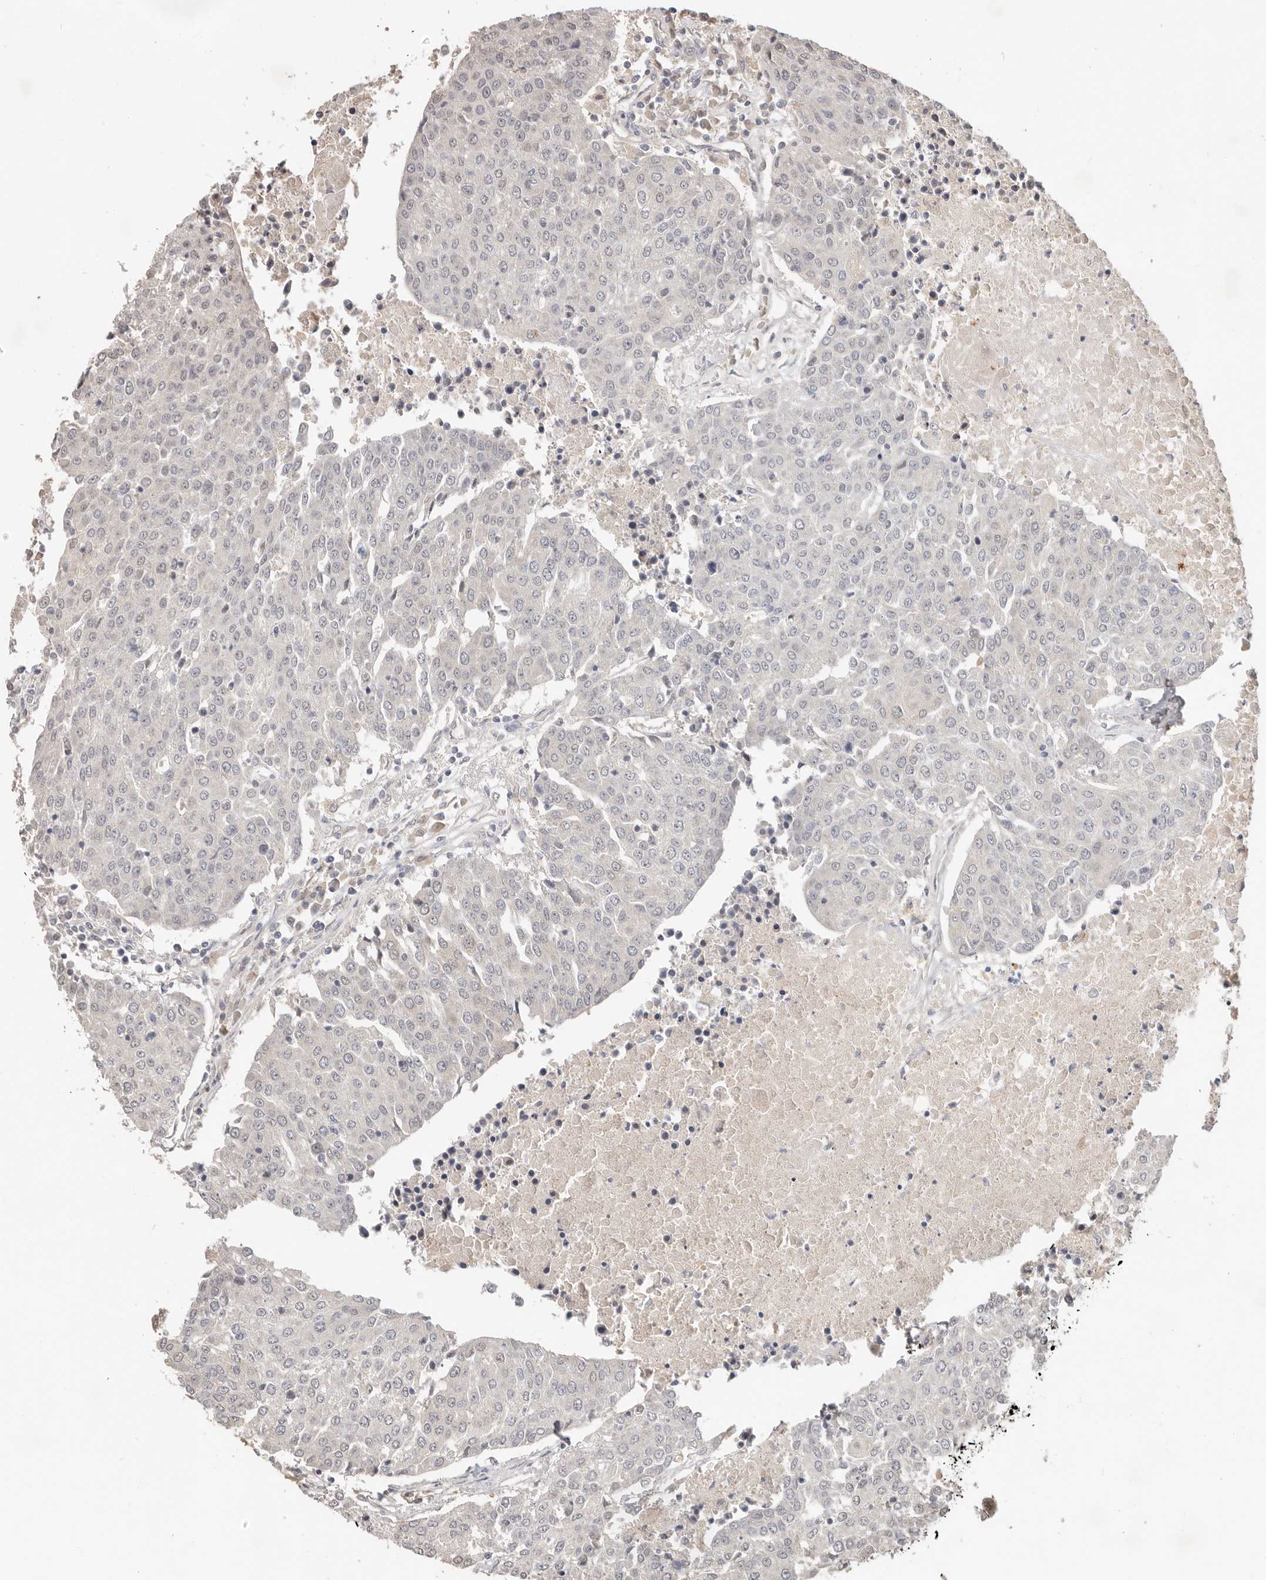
{"staining": {"intensity": "negative", "quantity": "none", "location": "none"}, "tissue": "urothelial cancer", "cell_type": "Tumor cells", "image_type": "cancer", "snomed": [{"axis": "morphology", "description": "Urothelial carcinoma, High grade"}, {"axis": "topography", "description": "Urinary bladder"}], "caption": "High-grade urothelial carcinoma was stained to show a protein in brown. There is no significant expression in tumor cells.", "gene": "MTFR2", "patient": {"sex": "female", "age": 85}}